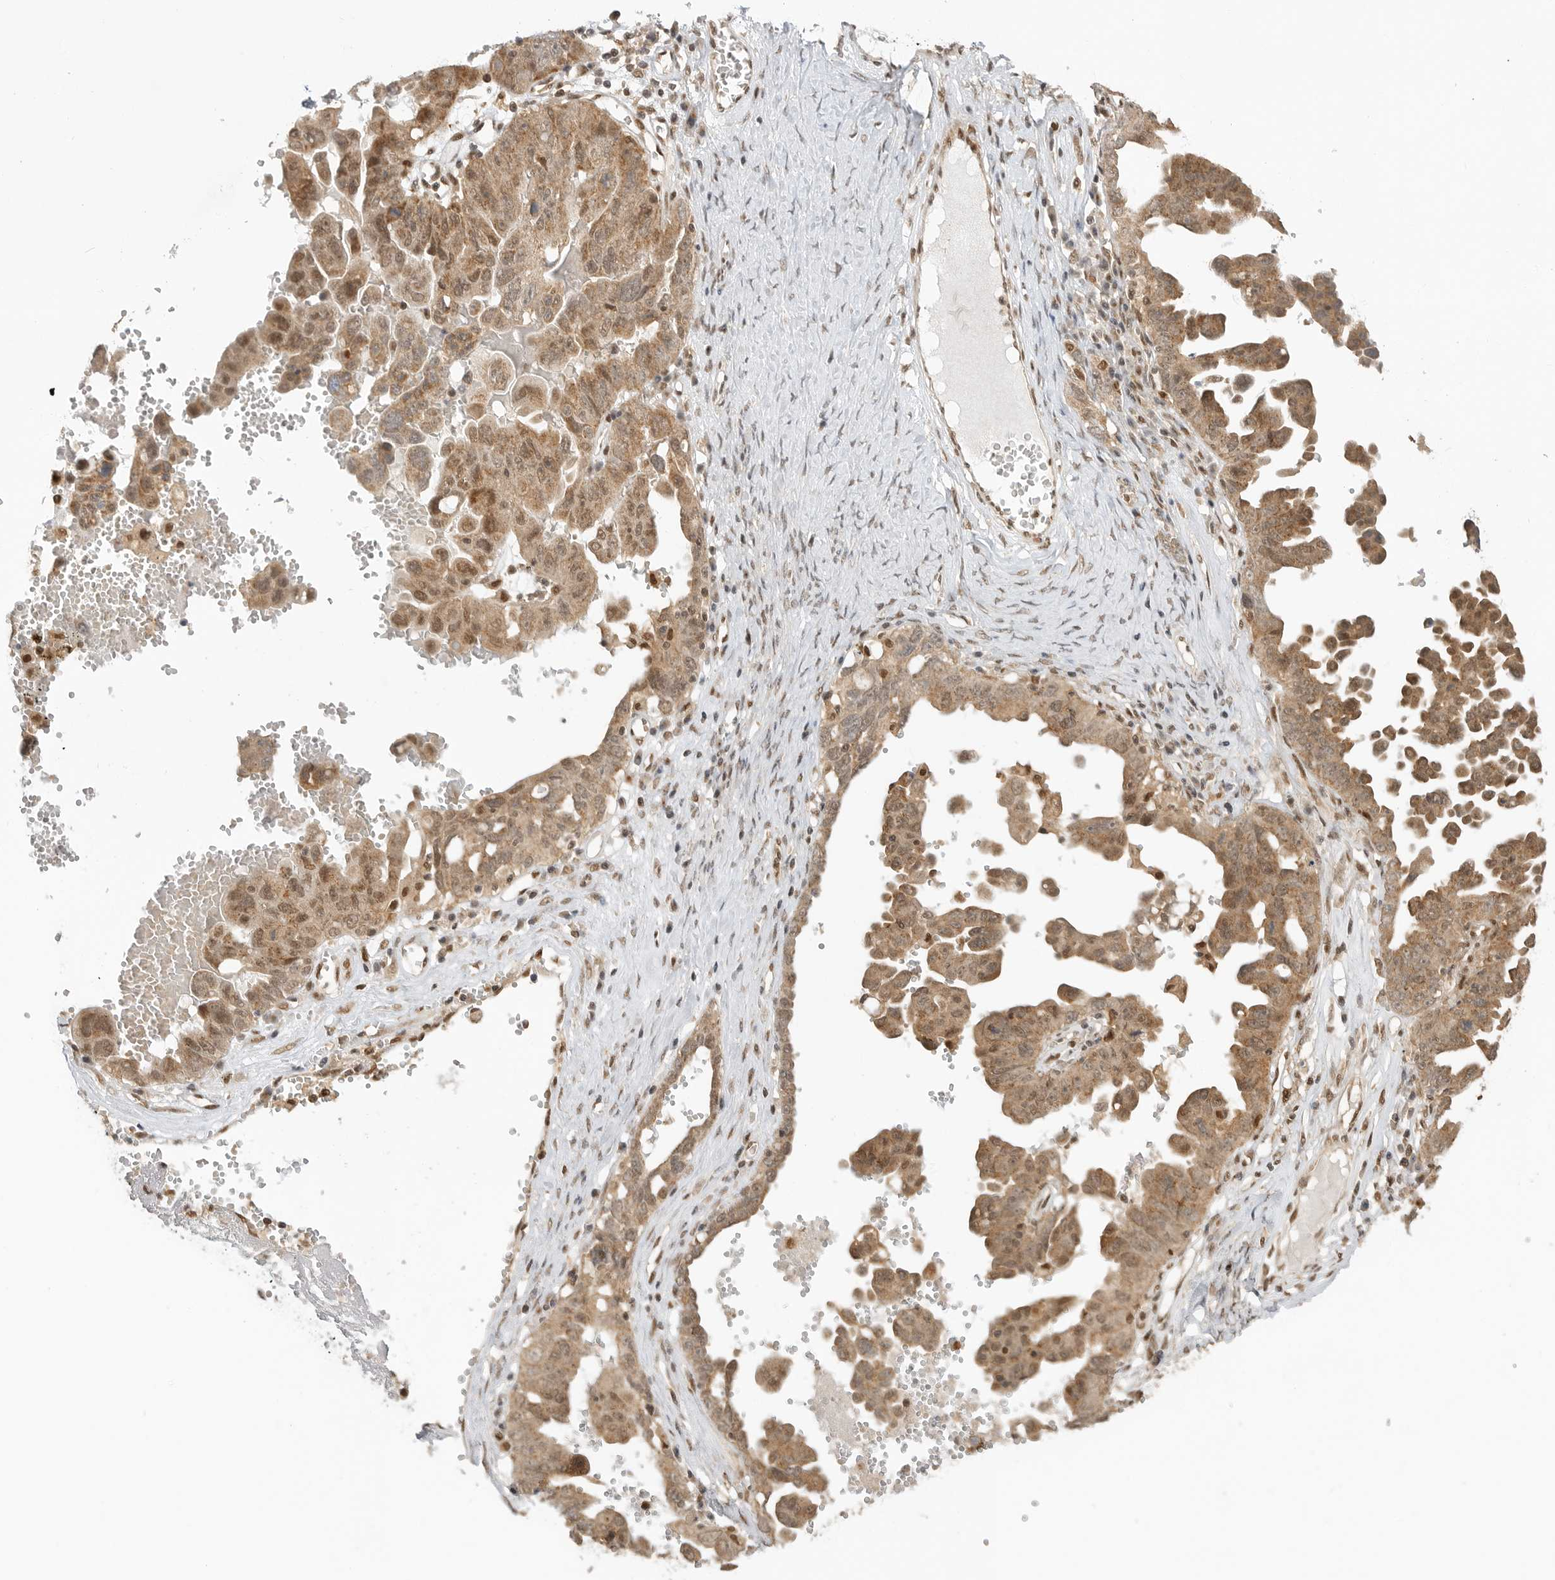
{"staining": {"intensity": "moderate", "quantity": ">75%", "location": "cytoplasmic/membranous"}, "tissue": "ovarian cancer", "cell_type": "Tumor cells", "image_type": "cancer", "snomed": [{"axis": "morphology", "description": "Carcinoma, endometroid"}, {"axis": "topography", "description": "Ovary"}], "caption": "IHC (DAB (3,3'-diaminobenzidine)) staining of human ovarian cancer demonstrates moderate cytoplasmic/membranous protein expression in approximately >75% of tumor cells.", "gene": "ALKAL1", "patient": {"sex": "female", "age": 62}}